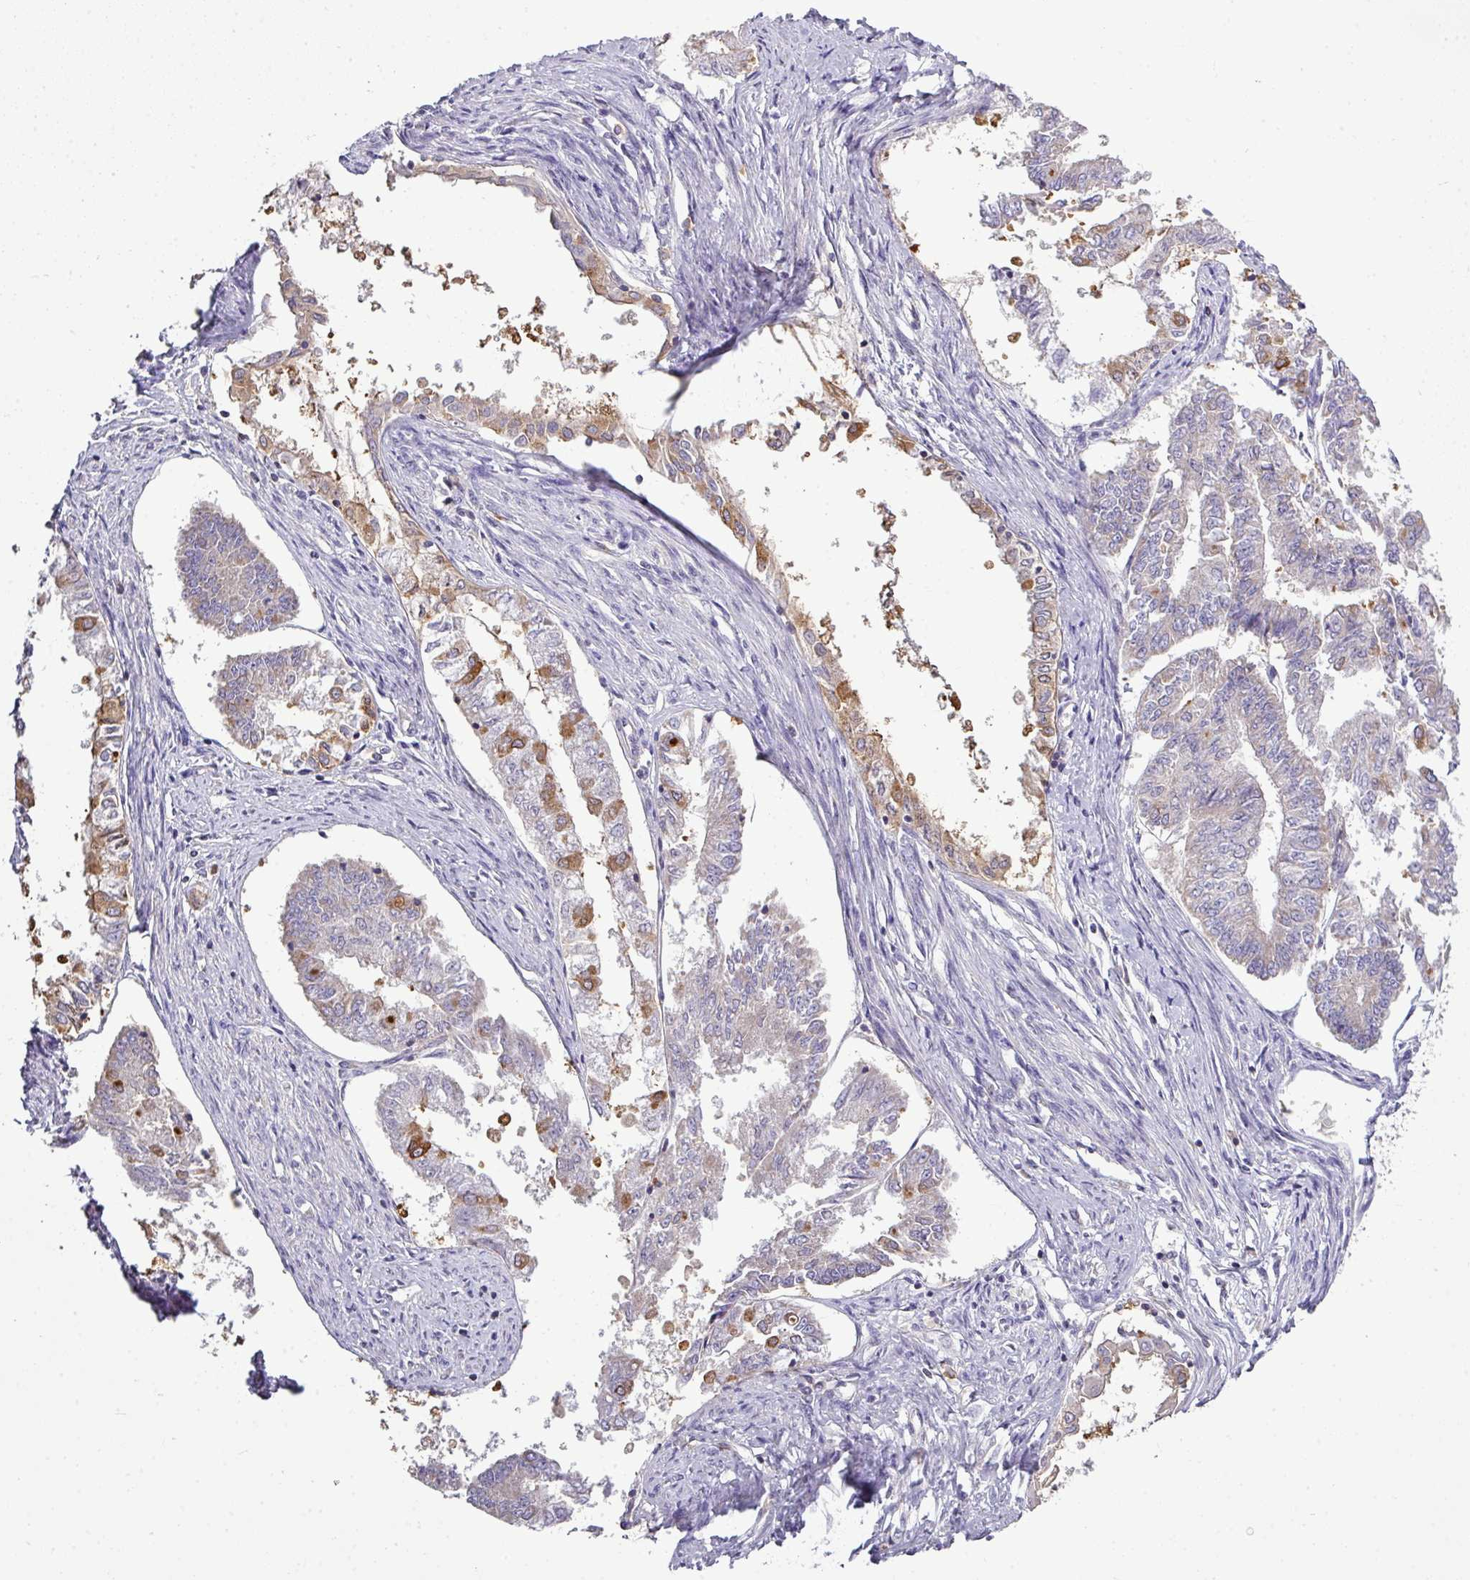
{"staining": {"intensity": "moderate", "quantity": "<25%", "location": "cytoplasmic/membranous"}, "tissue": "endometrial cancer", "cell_type": "Tumor cells", "image_type": "cancer", "snomed": [{"axis": "morphology", "description": "Adenocarcinoma, NOS"}, {"axis": "topography", "description": "Endometrium"}], "caption": "A low amount of moderate cytoplasmic/membranous positivity is identified in about <25% of tumor cells in endometrial adenocarcinoma tissue. (Stains: DAB (3,3'-diaminobenzidine) in brown, nuclei in blue, Microscopy: brightfield microscopy at high magnification).", "gene": "STAT5A", "patient": {"sex": "female", "age": 76}}